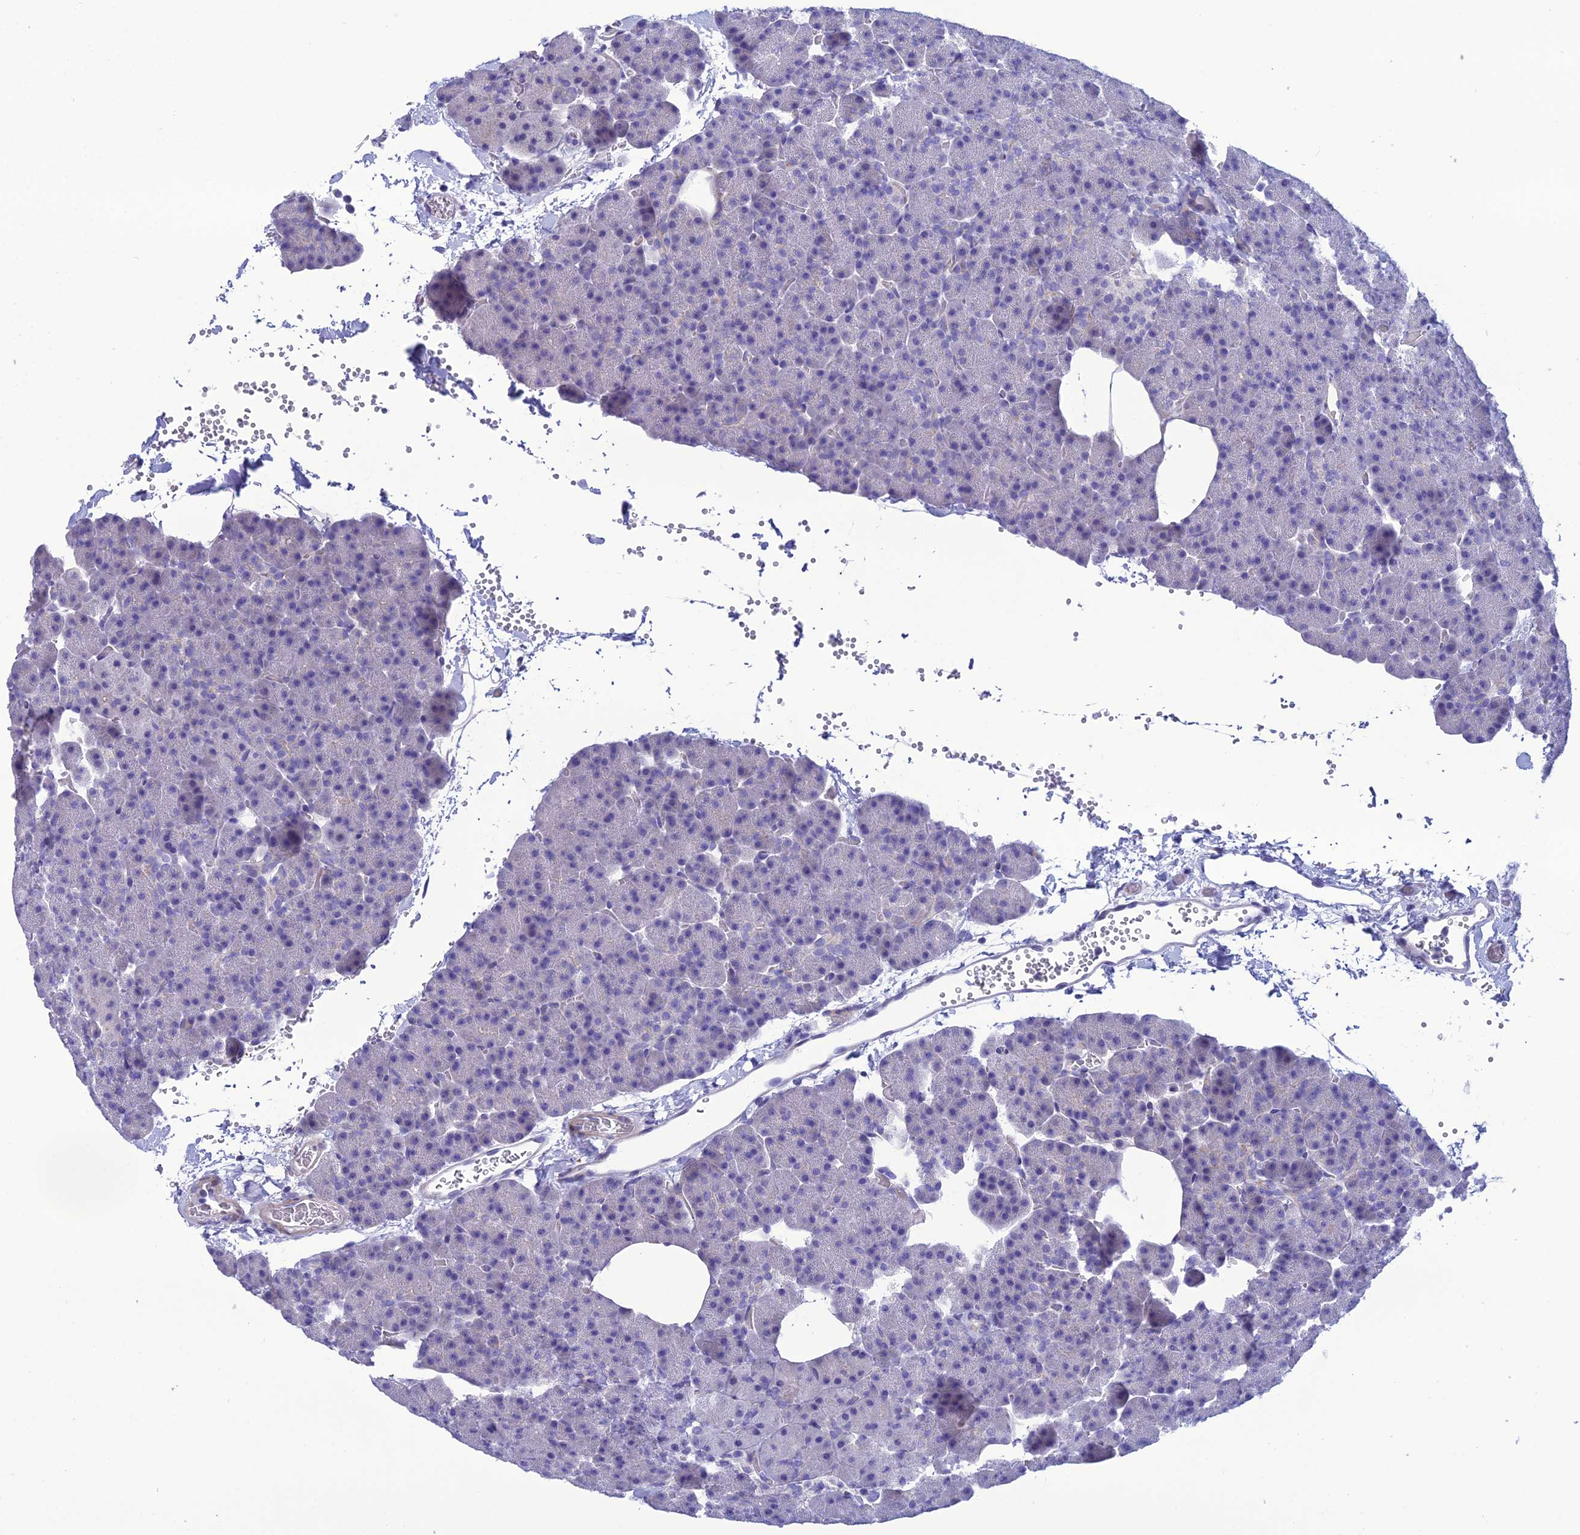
{"staining": {"intensity": "negative", "quantity": "none", "location": "none"}, "tissue": "pancreas", "cell_type": "Exocrine glandular cells", "image_type": "normal", "snomed": [{"axis": "morphology", "description": "Normal tissue, NOS"}, {"axis": "morphology", "description": "Carcinoid, malignant, NOS"}, {"axis": "topography", "description": "Pancreas"}], "caption": "Photomicrograph shows no protein positivity in exocrine glandular cells of benign pancreas. Nuclei are stained in blue.", "gene": "OR56B1", "patient": {"sex": "female", "age": 35}}